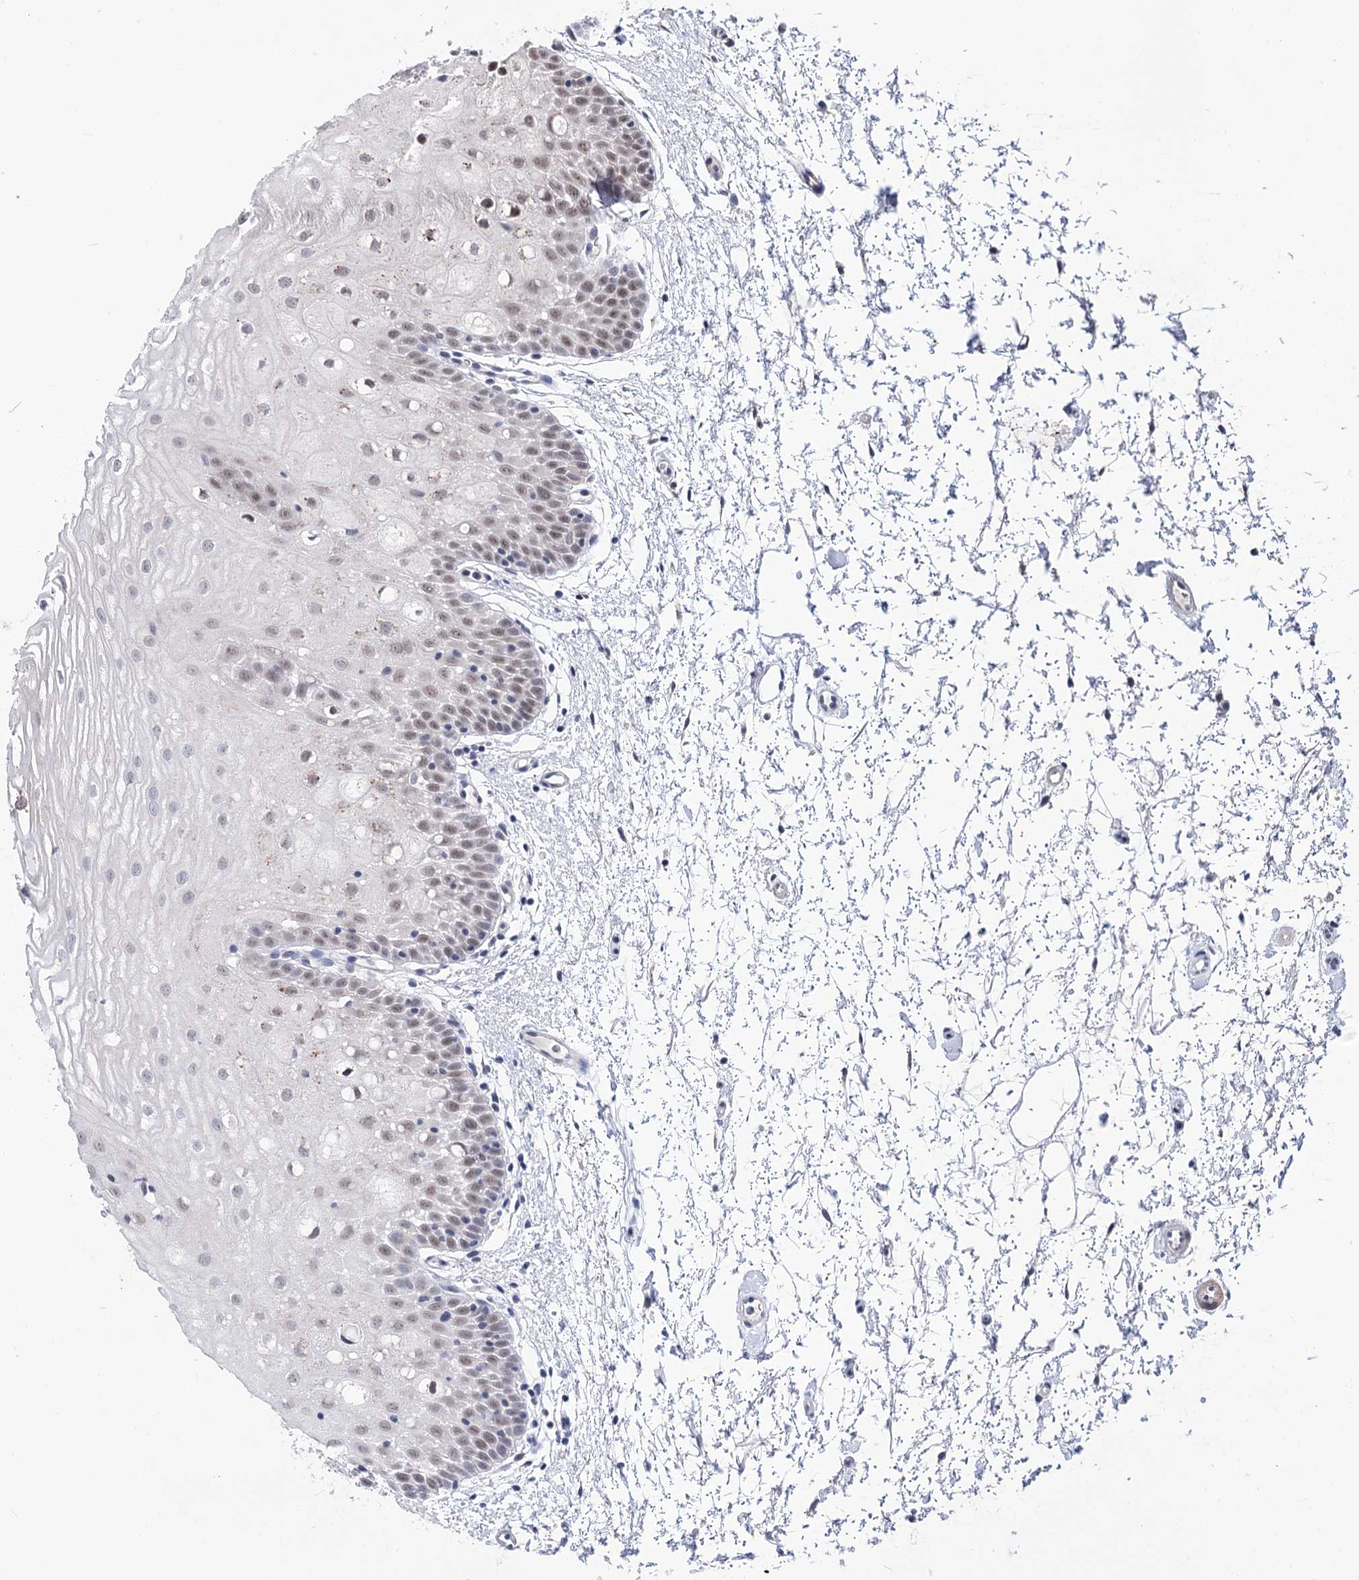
{"staining": {"intensity": "weak", "quantity": "<25%", "location": "nuclear"}, "tissue": "oral mucosa", "cell_type": "Squamous epithelial cells", "image_type": "normal", "snomed": [{"axis": "morphology", "description": "Normal tissue, NOS"}, {"axis": "topography", "description": "Oral tissue"}, {"axis": "topography", "description": "Tounge, NOS"}], "caption": "Immunohistochemistry image of benign oral mucosa: oral mucosa stained with DAB shows no significant protein positivity in squamous epithelial cells.", "gene": "PPRC1", "patient": {"sex": "female", "age": 73}}